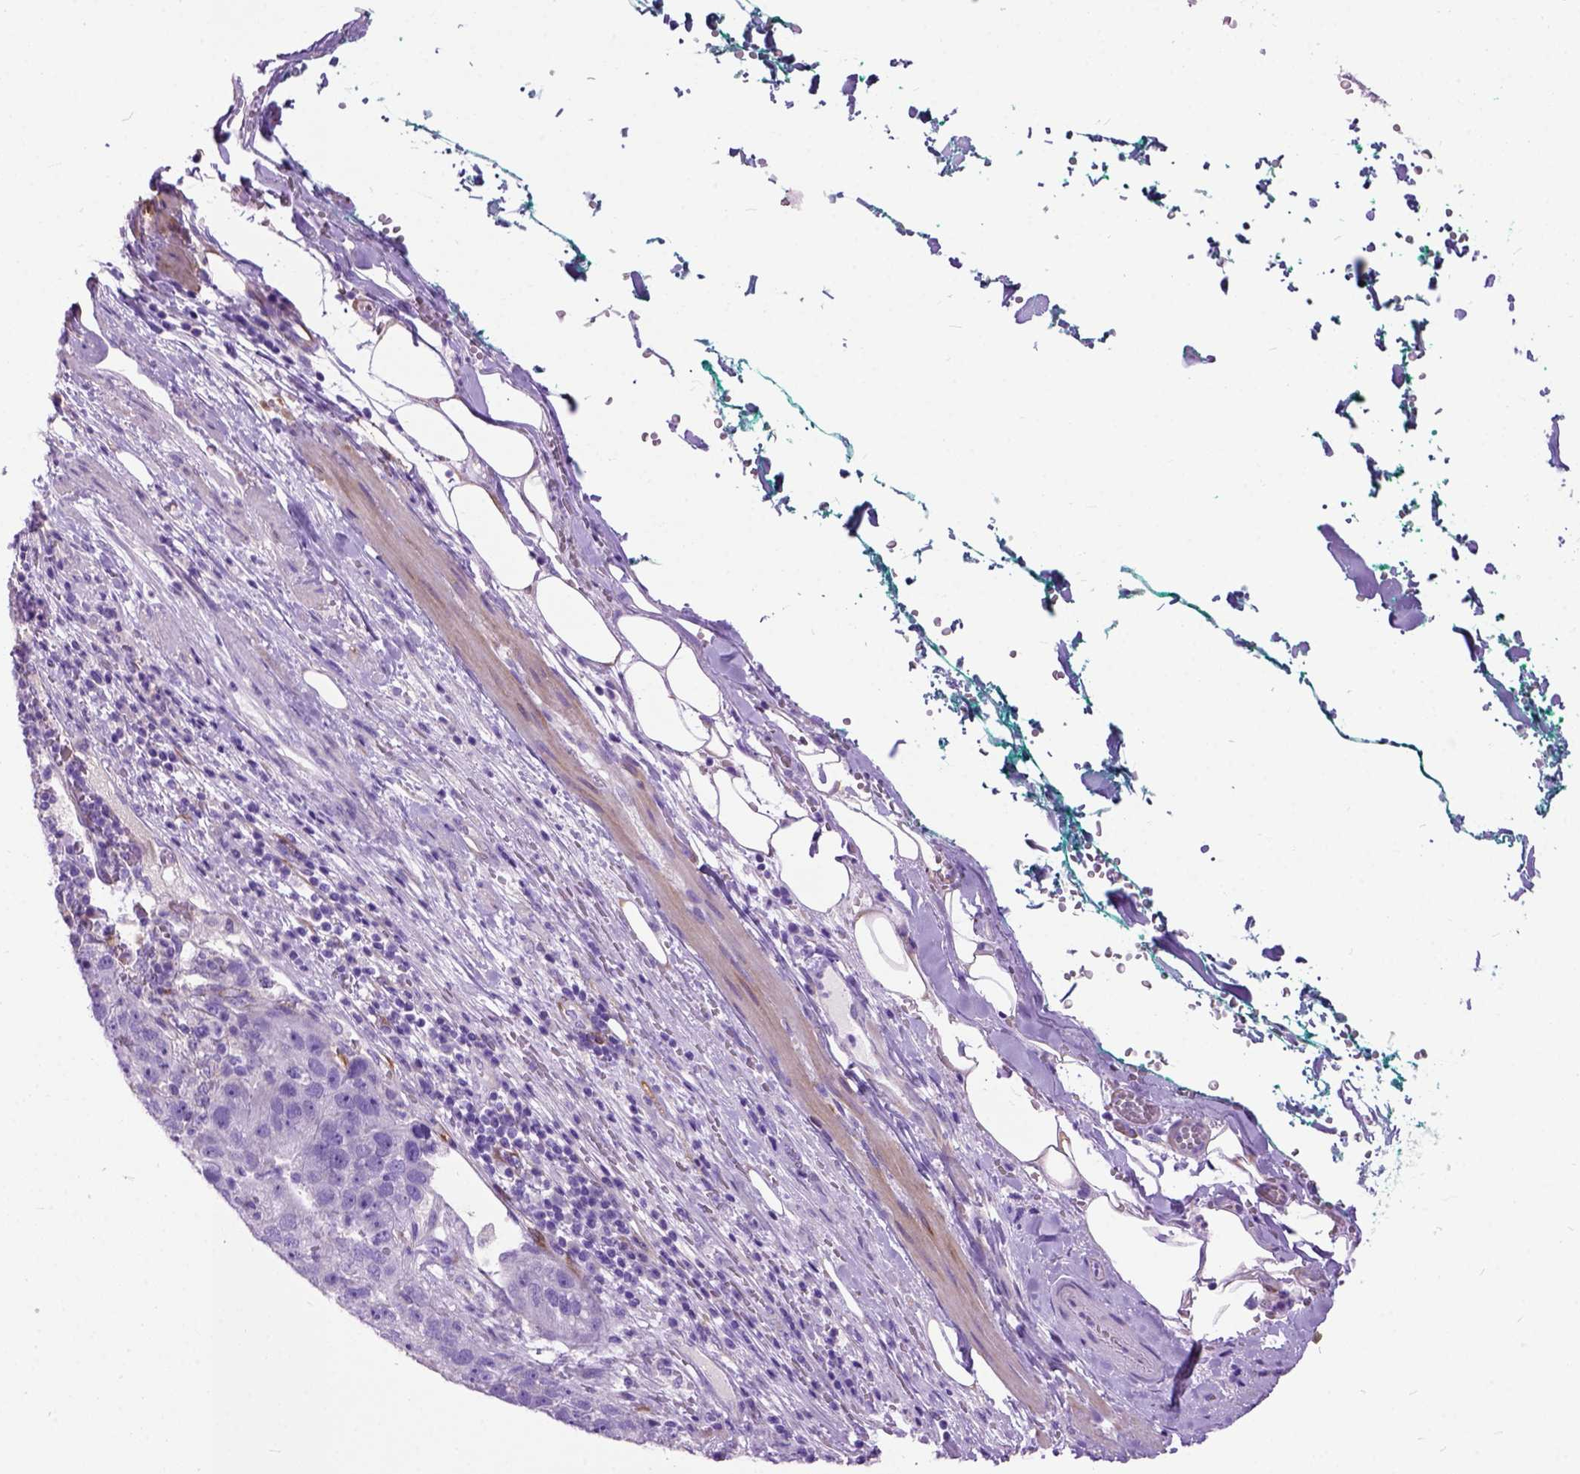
{"staining": {"intensity": "negative", "quantity": "none", "location": "none"}, "tissue": "pancreatic cancer", "cell_type": "Tumor cells", "image_type": "cancer", "snomed": [{"axis": "morphology", "description": "Adenocarcinoma, NOS"}, {"axis": "topography", "description": "Pancreas"}], "caption": "The photomicrograph displays no staining of tumor cells in pancreatic adenocarcinoma.", "gene": "MAPT", "patient": {"sex": "female", "age": 61}}